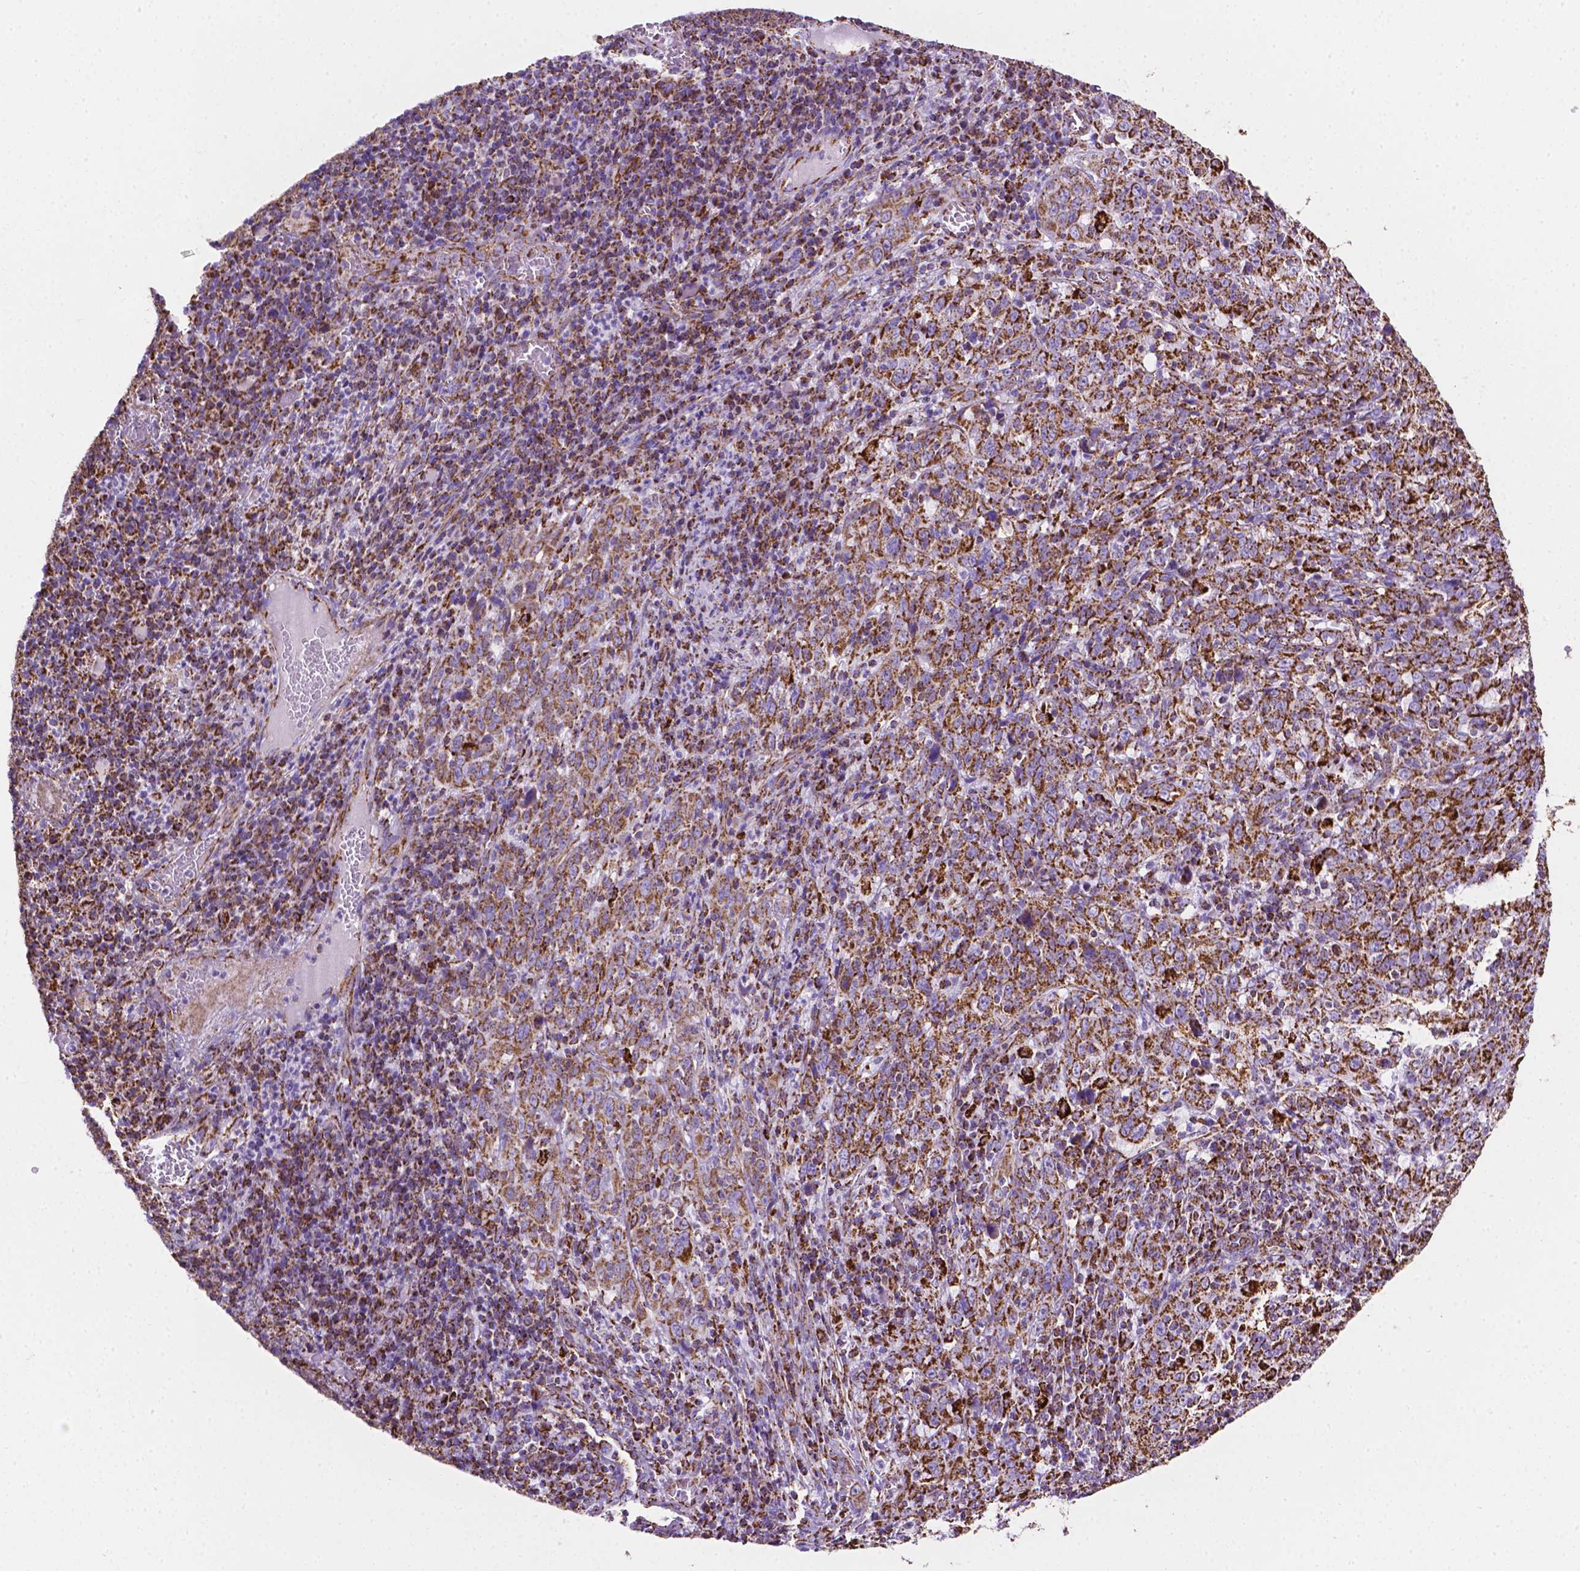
{"staining": {"intensity": "strong", "quantity": ">75%", "location": "cytoplasmic/membranous"}, "tissue": "cervical cancer", "cell_type": "Tumor cells", "image_type": "cancer", "snomed": [{"axis": "morphology", "description": "Squamous cell carcinoma, NOS"}, {"axis": "topography", "description": "Cervix"}], "caption": "Approximately >75% of tumor cells in cervical cancer reveal strong cytoplasmic/membranous protein expression as visualized by brown immunohistochemical staining.", "gene": "RMDN3", "patient": {"sex": "female", "age": 46}}